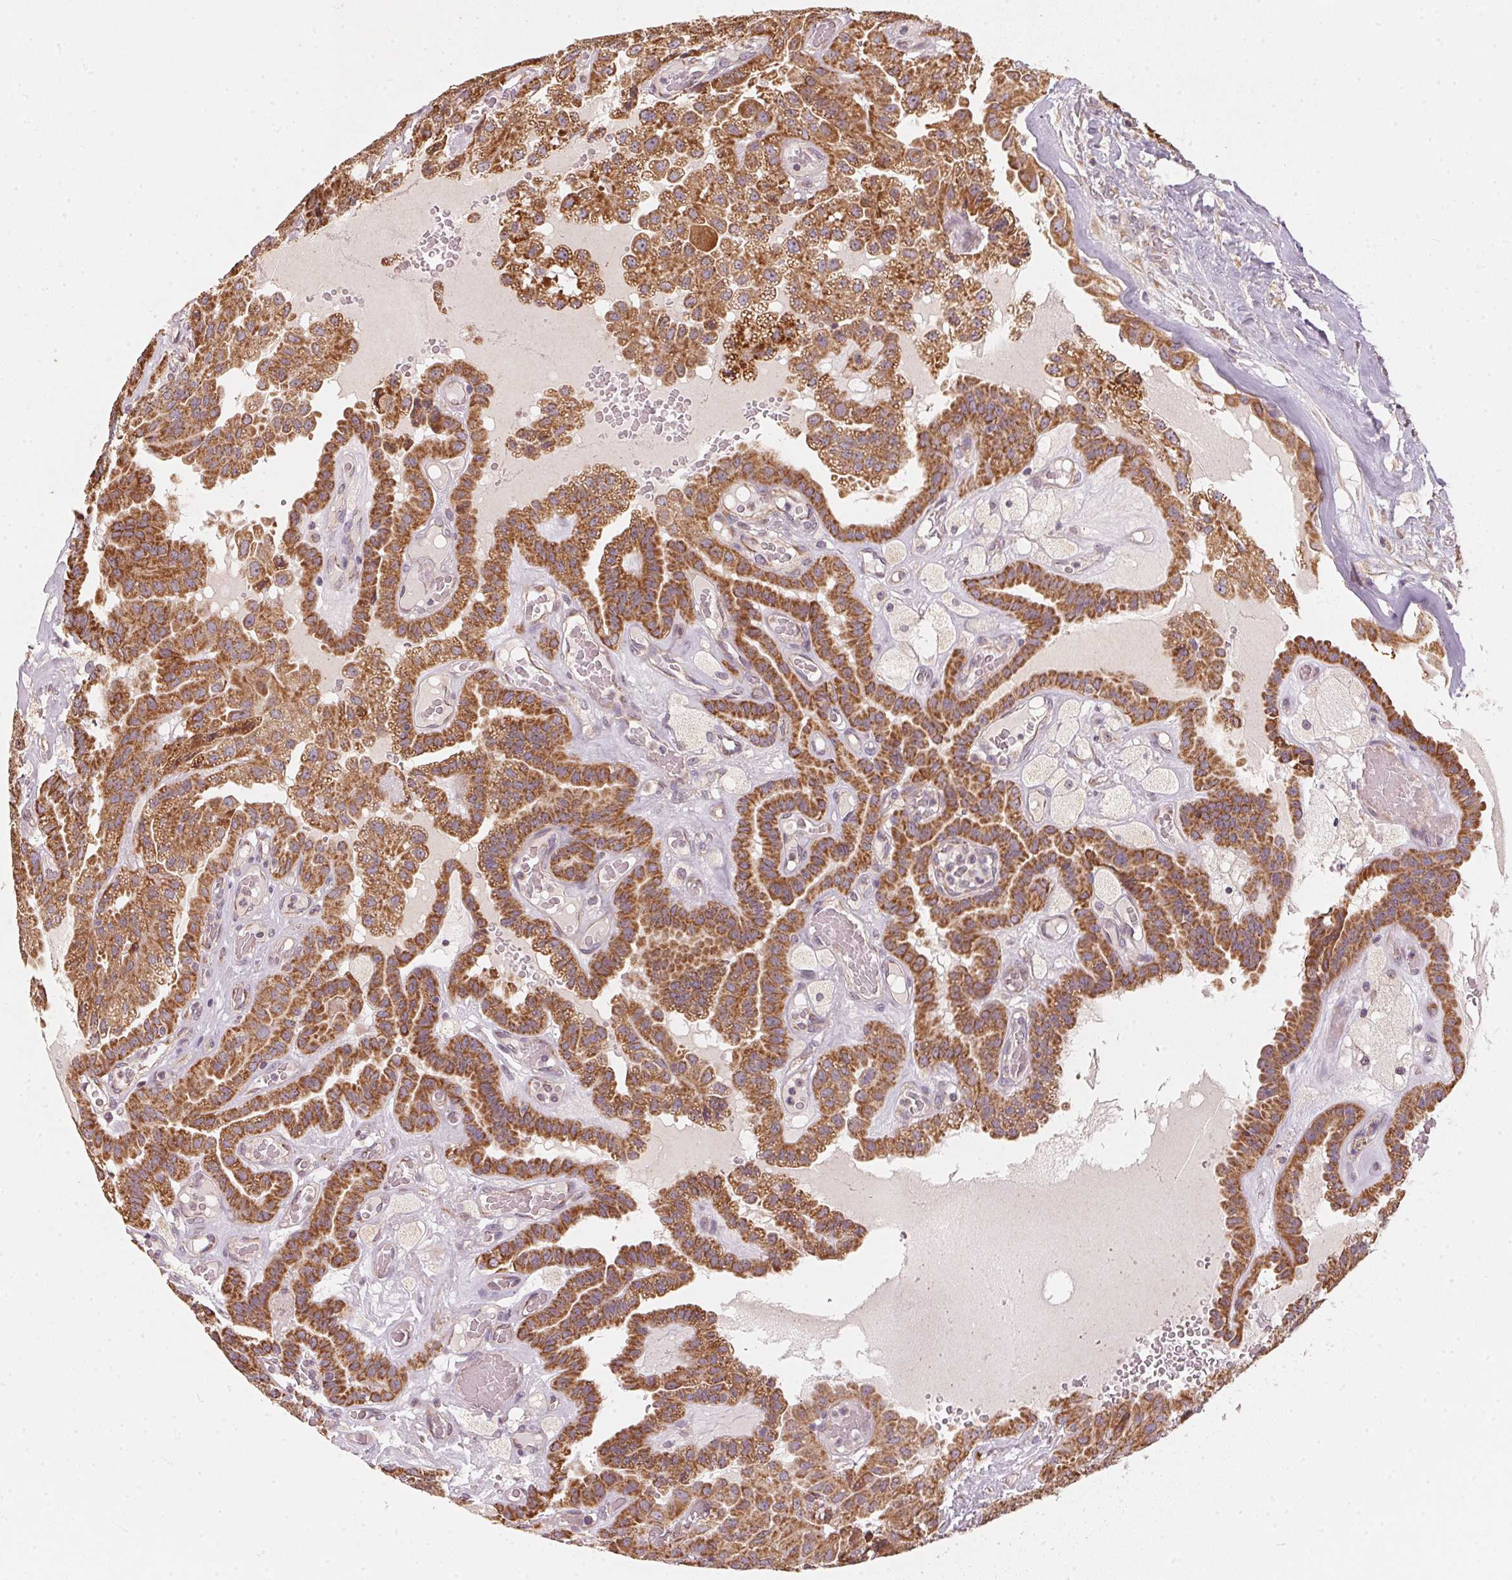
{"staining": {"intensity": "strong", "quantity": ">75%", "location": "cytoplasmic/membranous"}, "tissue": "thyroid cancer", "cell_type": "Tumor cells", "image_type": "cancer", "snomed": [{"axis": "morphology", "description": "Papillary adenocarcinoma, NOS"}, {"axis": "morphology", "description": "Papillary adenoma metastatic"}, {"axis": "topography", "description": "Thyroid gland"}], "caption": "Immunohistochemical staining of papillary adenoma metastatic (thyroid) exhibits strong cytoplasmic/membranous protein staining in about >75% of tumor cells.", "gene": "MATCAP1", "patient": {"sex": "male", "age": 87}}